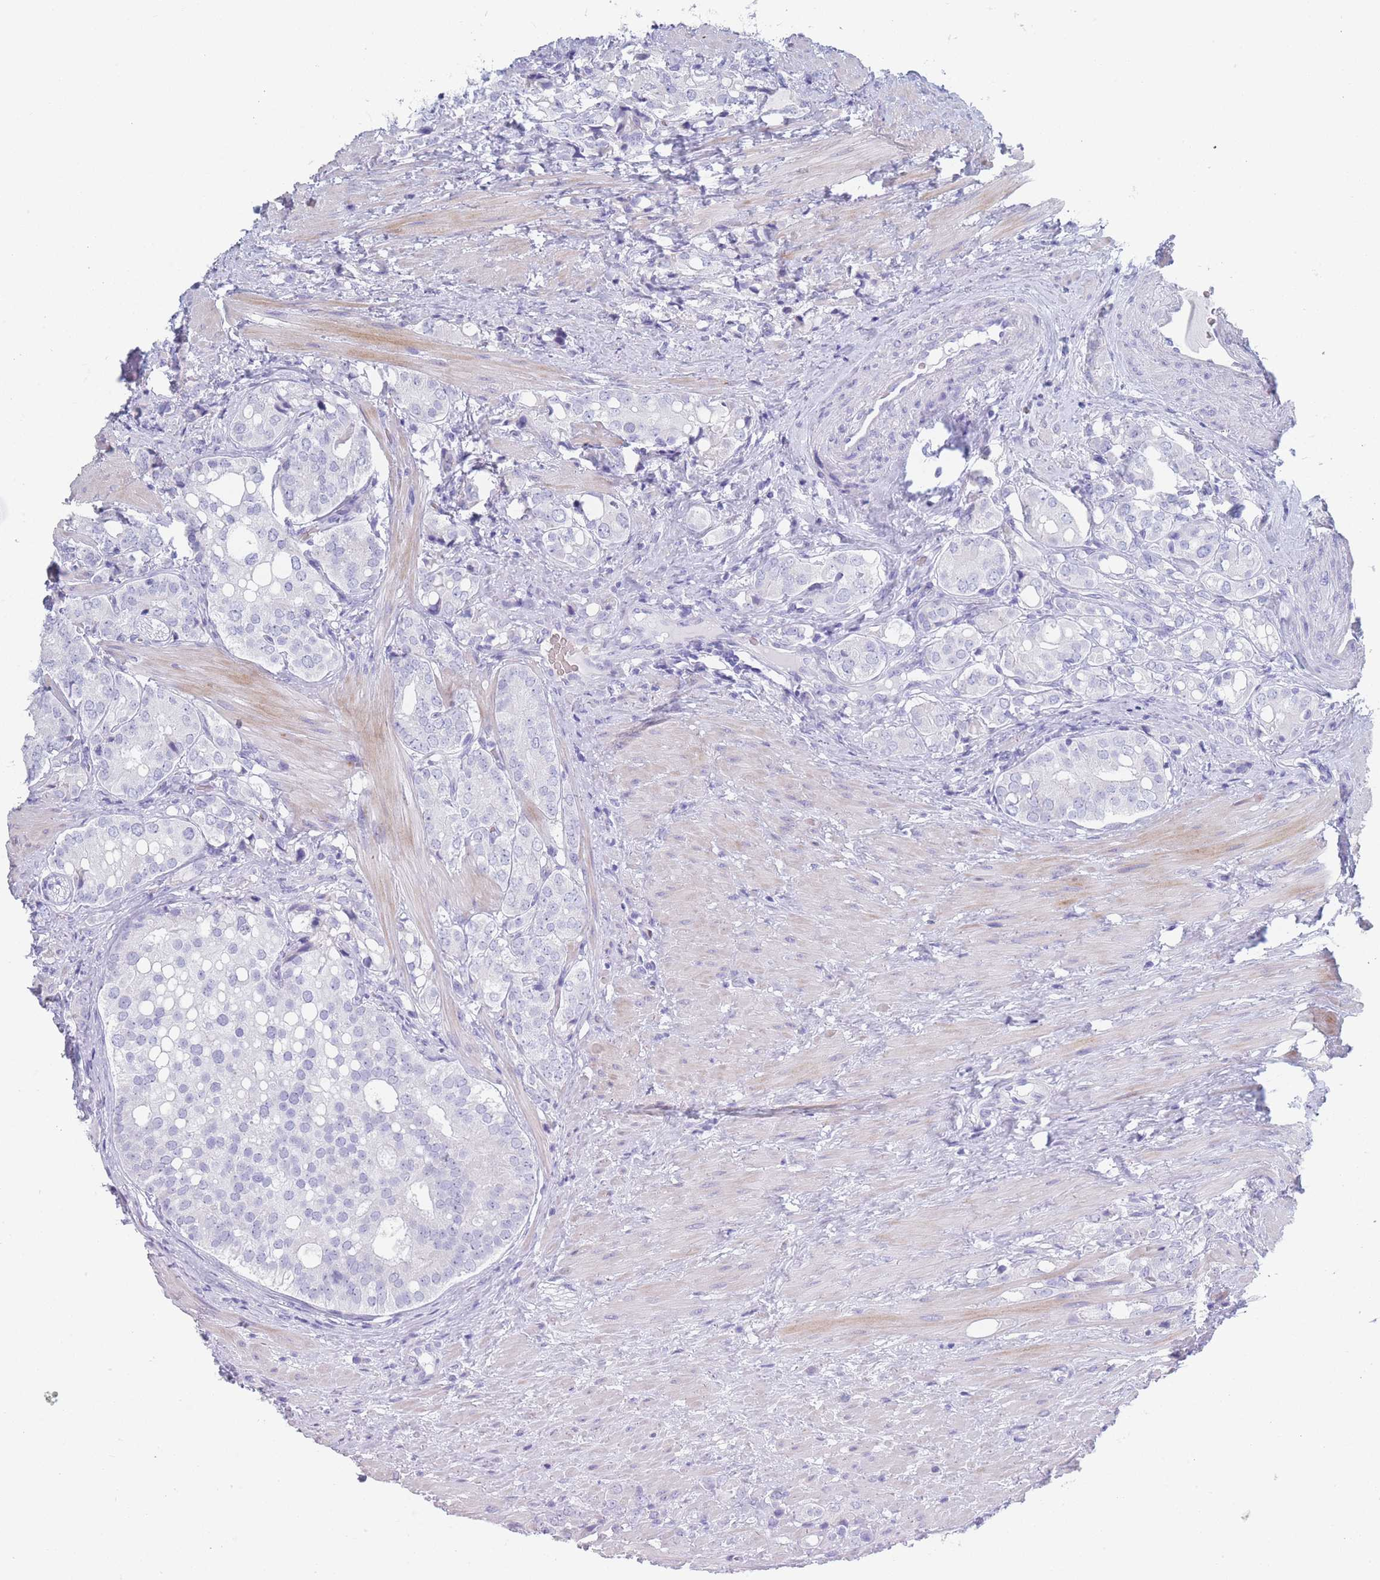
{"staining": {"intensity": "negative", "quantity": "none", "location": "none"}, "tissue": "prostate cancer", "cell_type": "Tumor cells", "image_type": "cancer", "snomed": [{"axis": "morphology", "description": "Adenocarcinoma, High grade"}, {"axis": "topography", "description": "Prostate"}], "caption": "Immunohistochemical staining of prostate adenocarcinoma (high-grade) reveals no significant expression in tumor cells.", "gene": "OR5D16", "patient": {"sex": "male", "age": 71}}